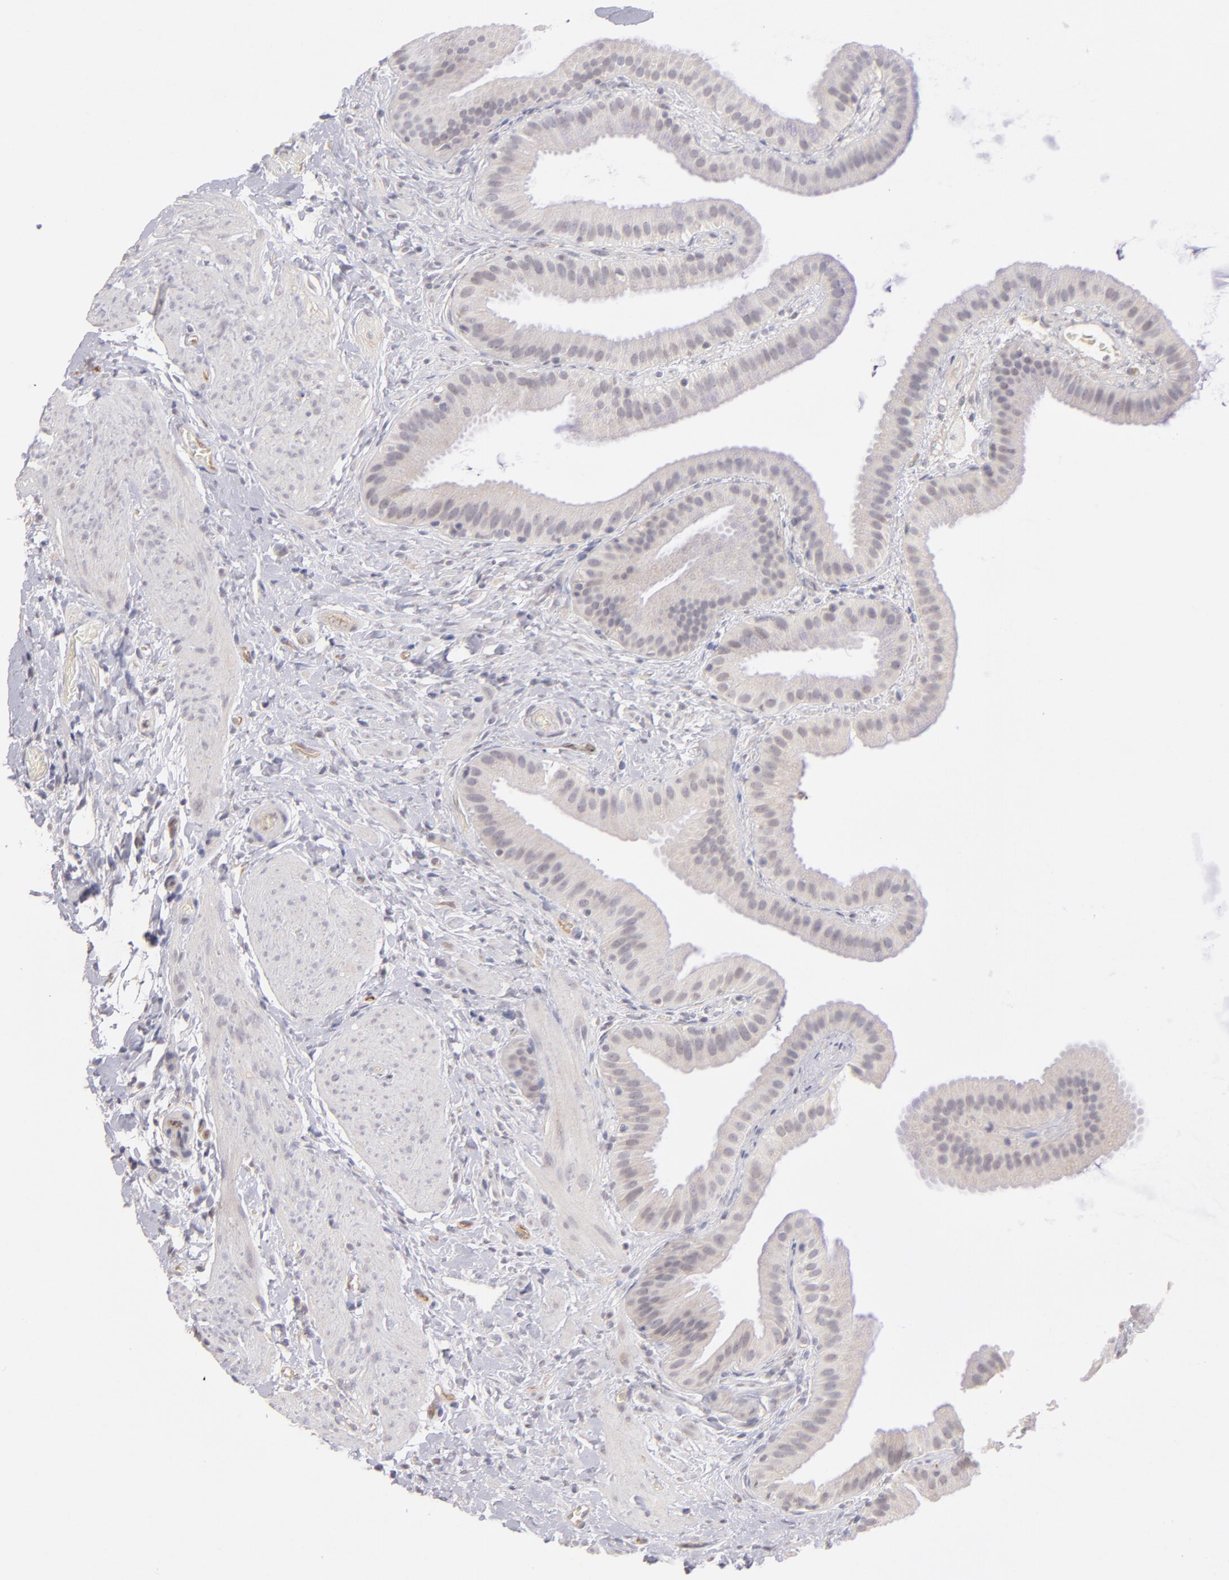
{"staining": {"intensity": "weak", "quantity": "<25%", "location": "cytoplasmic/membranous"}, "tissue": "gallbladder", "cell_type": "Glandular cells", "image_type": "normal", "snomed": [{"axis": "morphology", "description": "Normal tissue, NOS"}, {"axis": "topography", "description": "Gallbladder"}], "caption": "Immunohistochemical staining of unremarkable human gallbladder displays no significant staining in glandular cells. (DAB (3,3'-diaminobenzidine) immunohistochemistry visualized using brightfield microscopy, high magnification).", "gene": "THBD", "patient": {"sex": "female", "age": 63}}